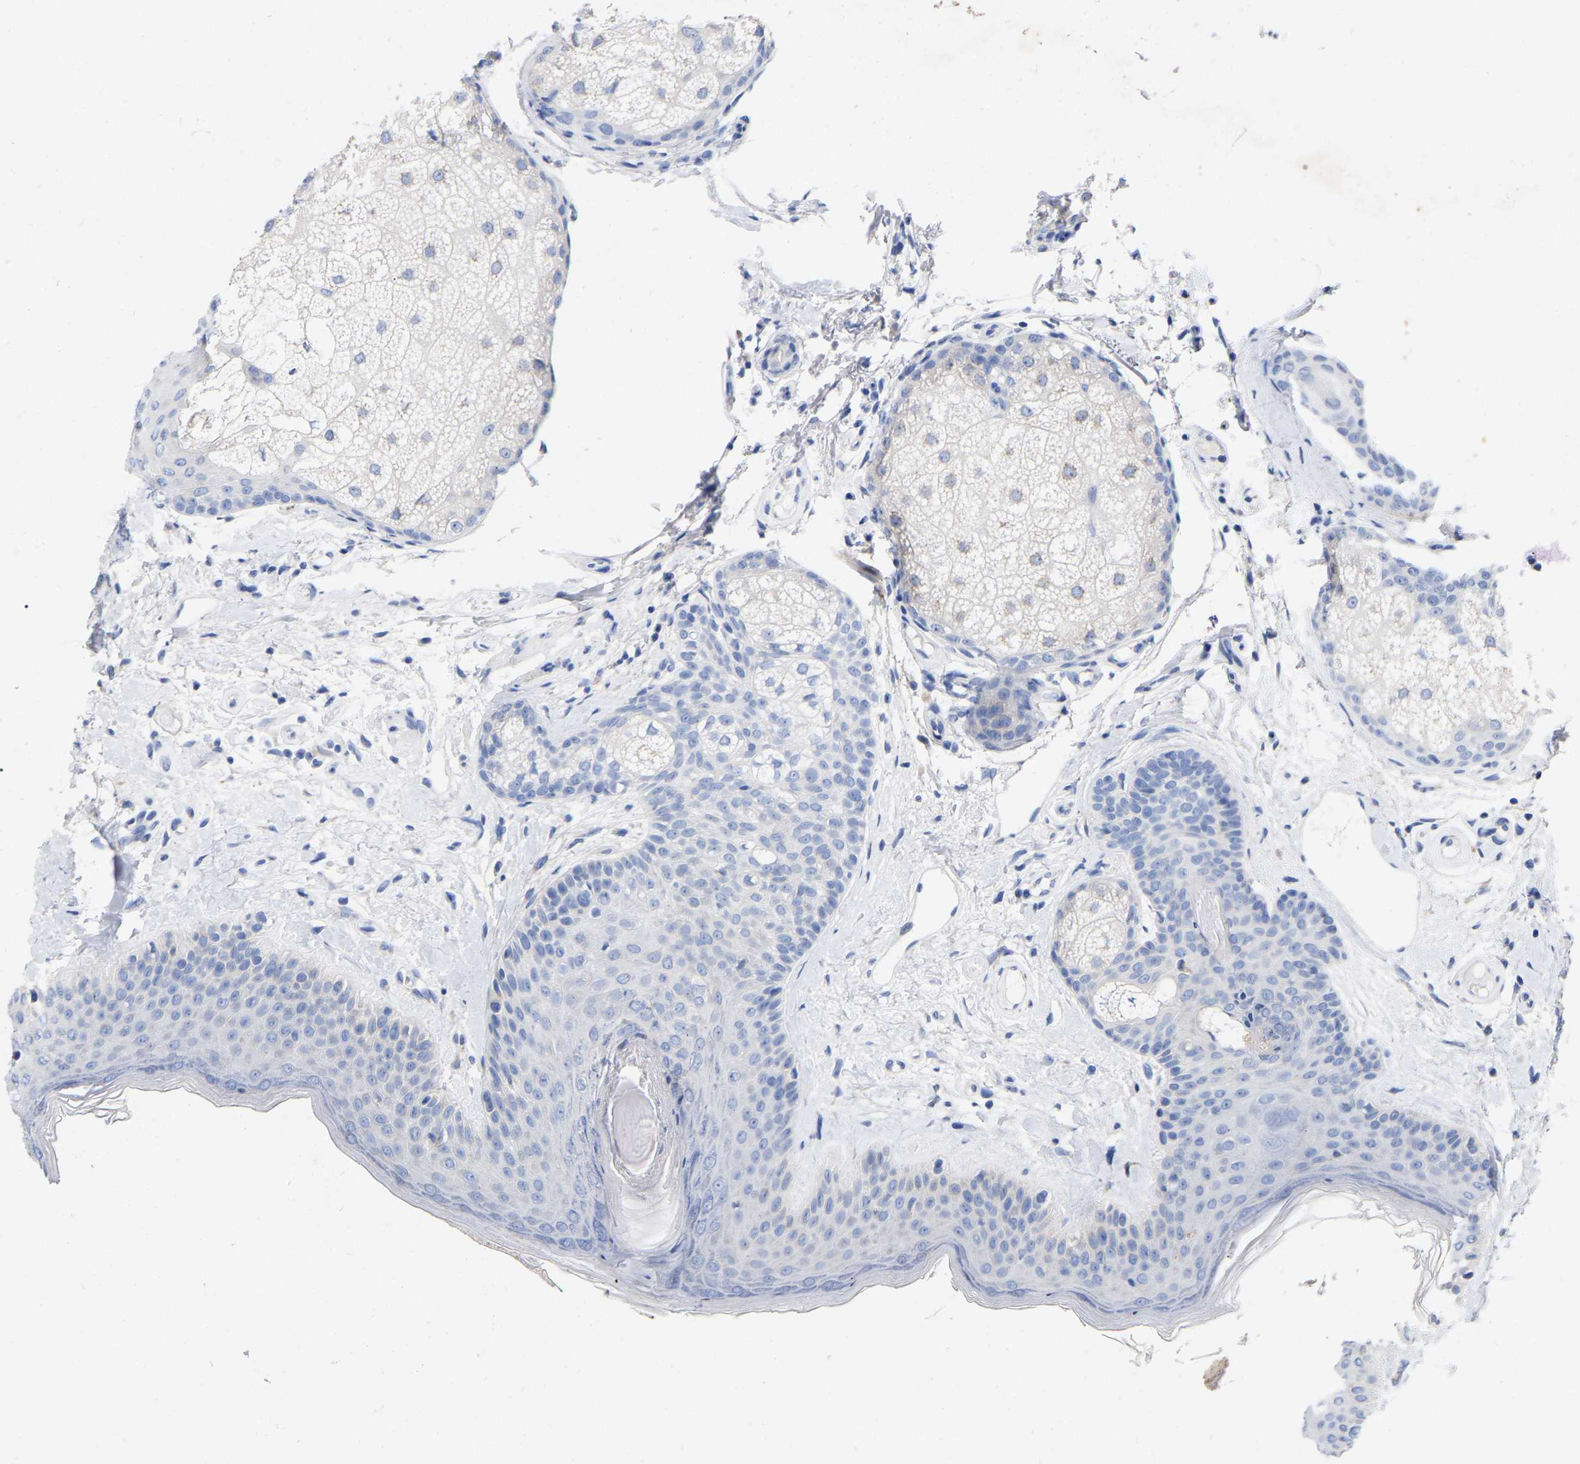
{"staining": {"intensity": "weak", "quantity": "25%-75%", "location": "cytoplasmic/membranous"}, "tissue": "oral mucosa", "cell_type": "Squamous epithelial cells", "image_type": "normal", "snomed": [{"axis": "morphology", "description": "Normal tissue, NOS"}, {"axis": "topography", "description": "Skin"}, {"axis": "topography", "description": "Oral tissue"}], "caption": "Squamous epithelial cells display low levels of weak cytoplasmic/membranous expression in about 25%-75% of cells in benign oral mucosa. (brown staining indicates protein expression, while blue staining denotes nuclei).", "gene": "STRIP2", "patient": {"sex": "male", "age": 84}}